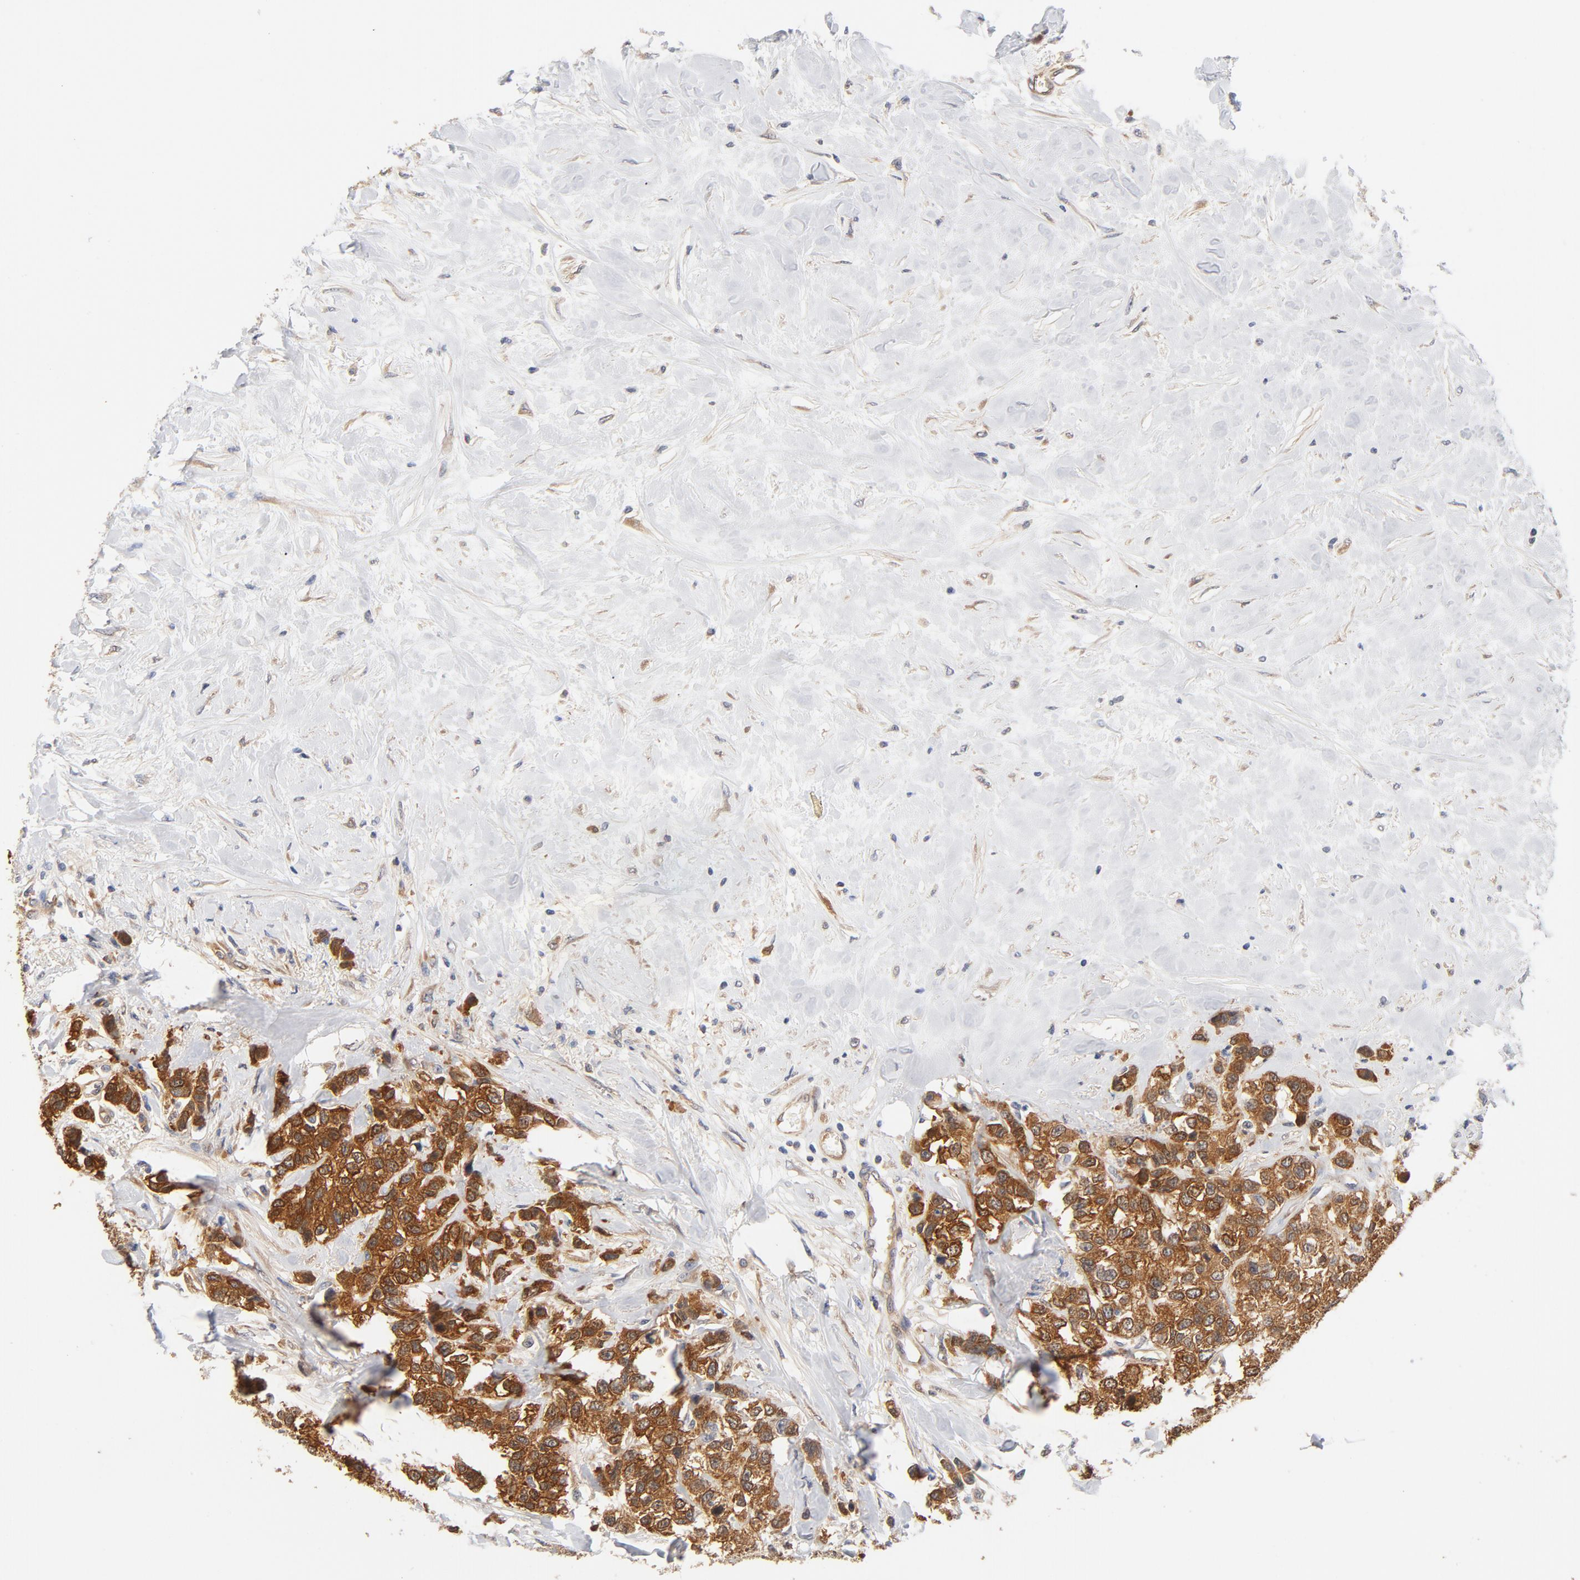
{"staining": {"intensity": "moderate", "quantity": ">75%", "location": "cytoplasmic/membranous"}, "tissue": "breast cancer", "cell_type": "Tumor cells", "image_type": "cancer", "snomed": [{"axis": "morphology", "description": "Duct carcinoma"}, {"axis": "topography", "description": "Breast"}], "caption": "Breast cancer (infiltrating ductal carcinoma) stained with immunohistochemistry (IHC) shows moderate cytoplasmic/membranous expression in approximately >75% of tumor cells. (Stains: DAB (3,3'-diaminobenzidine) in brown, nuclei in blue, Microscopy: brightfield microscopy at high magnification).", "gene": "ASMTL", "patient": {"sex": "female", "age": 51}}